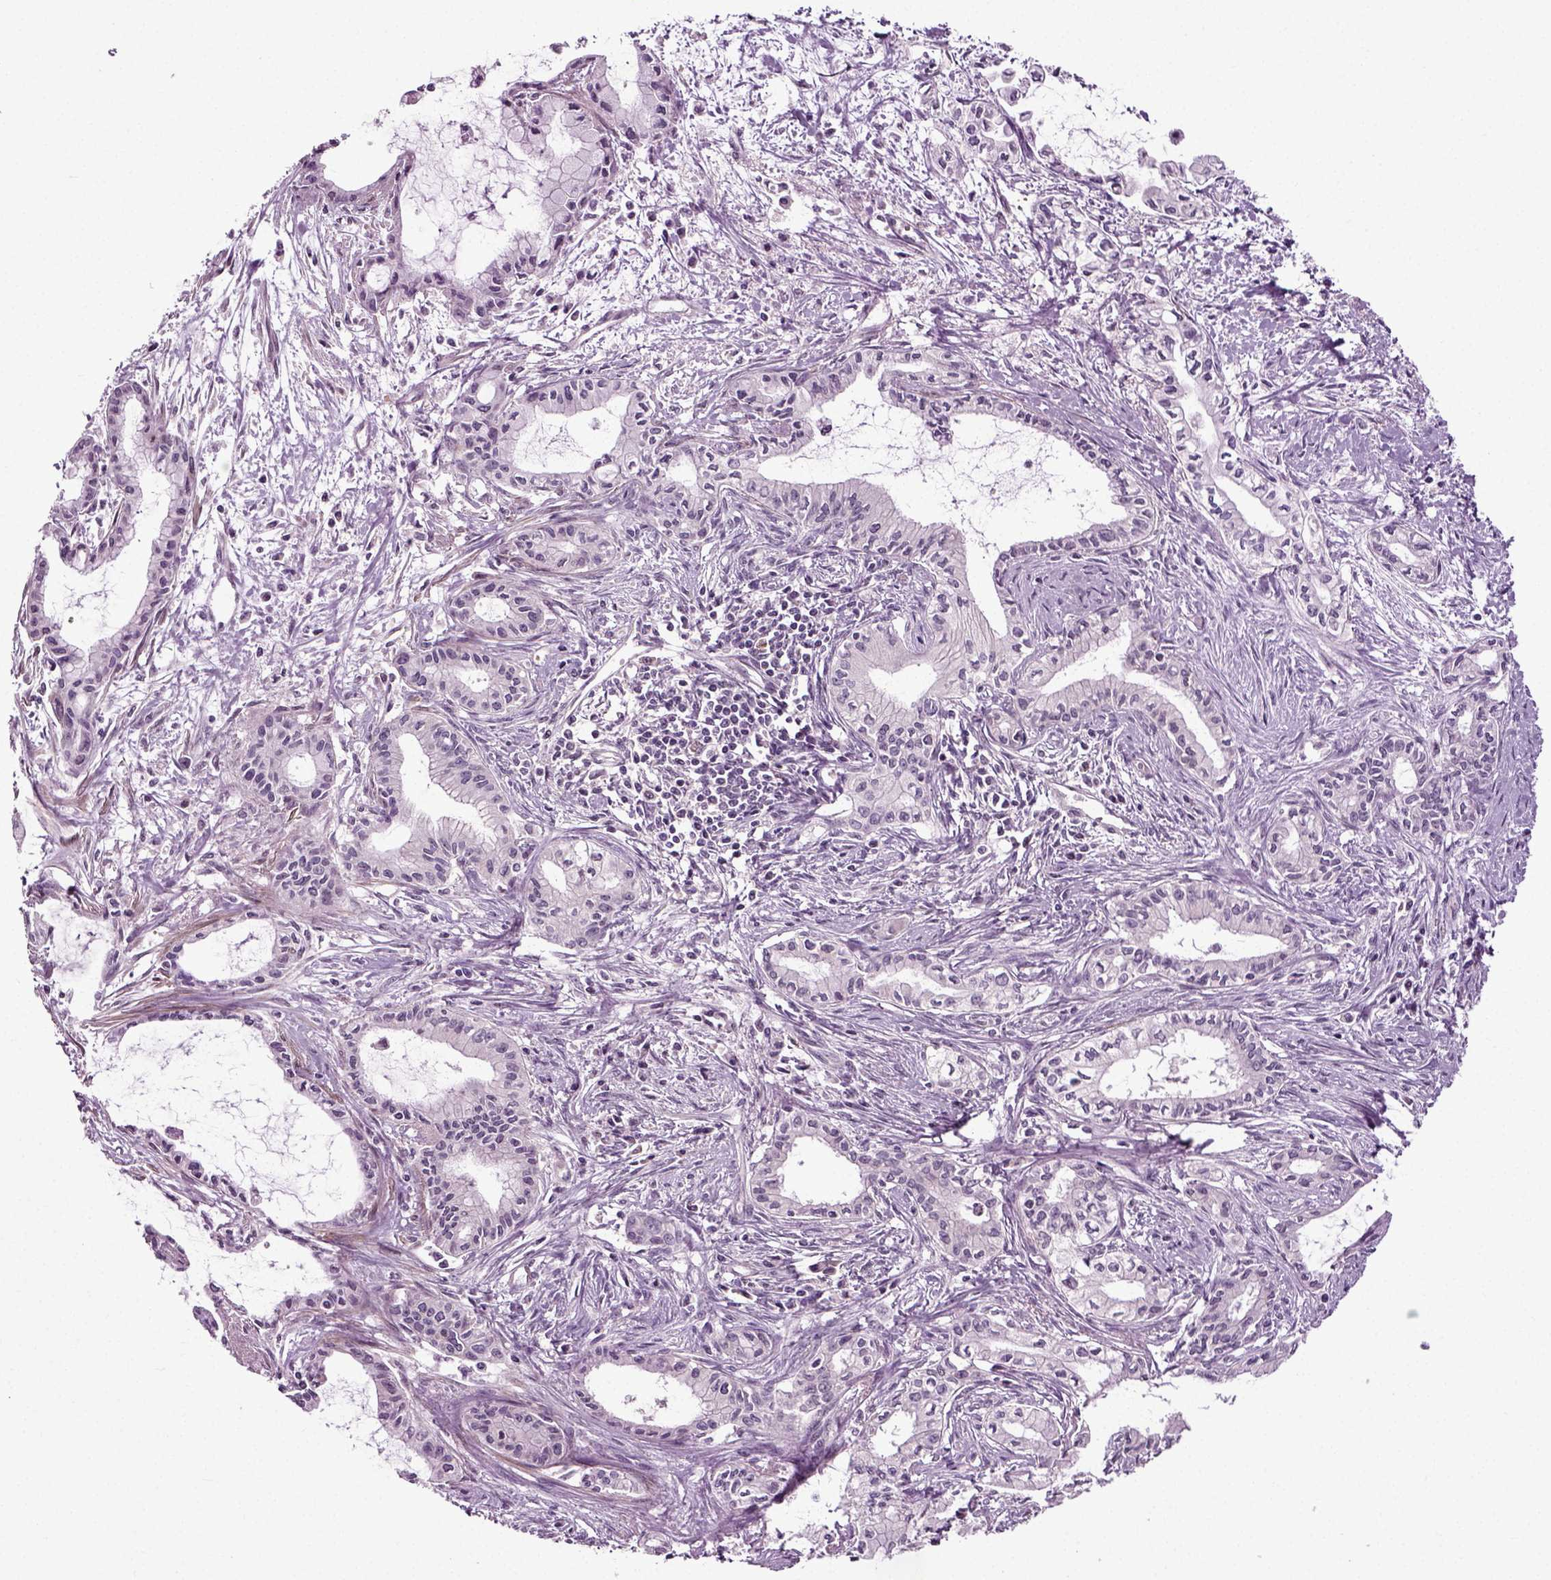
{"staining": {"intensity": "negative", "quantity": "none", "location": "none"}, "tissue": "pancreatic cancer", "cell_type": "Tumor cells", "image_type": "cancer", "snomed": [{"axis": "morphology", "description": "Adenocarcinoma, NOS"}, {"axis": "topography", "description": "Pancreas"}], "caption": "Immunohistochemical staining of human pancreatic cancer reveals no significant positivity in tumor cells.", "gene": "KNSTRN", "patient": {"sex": "male", "age": 48}}